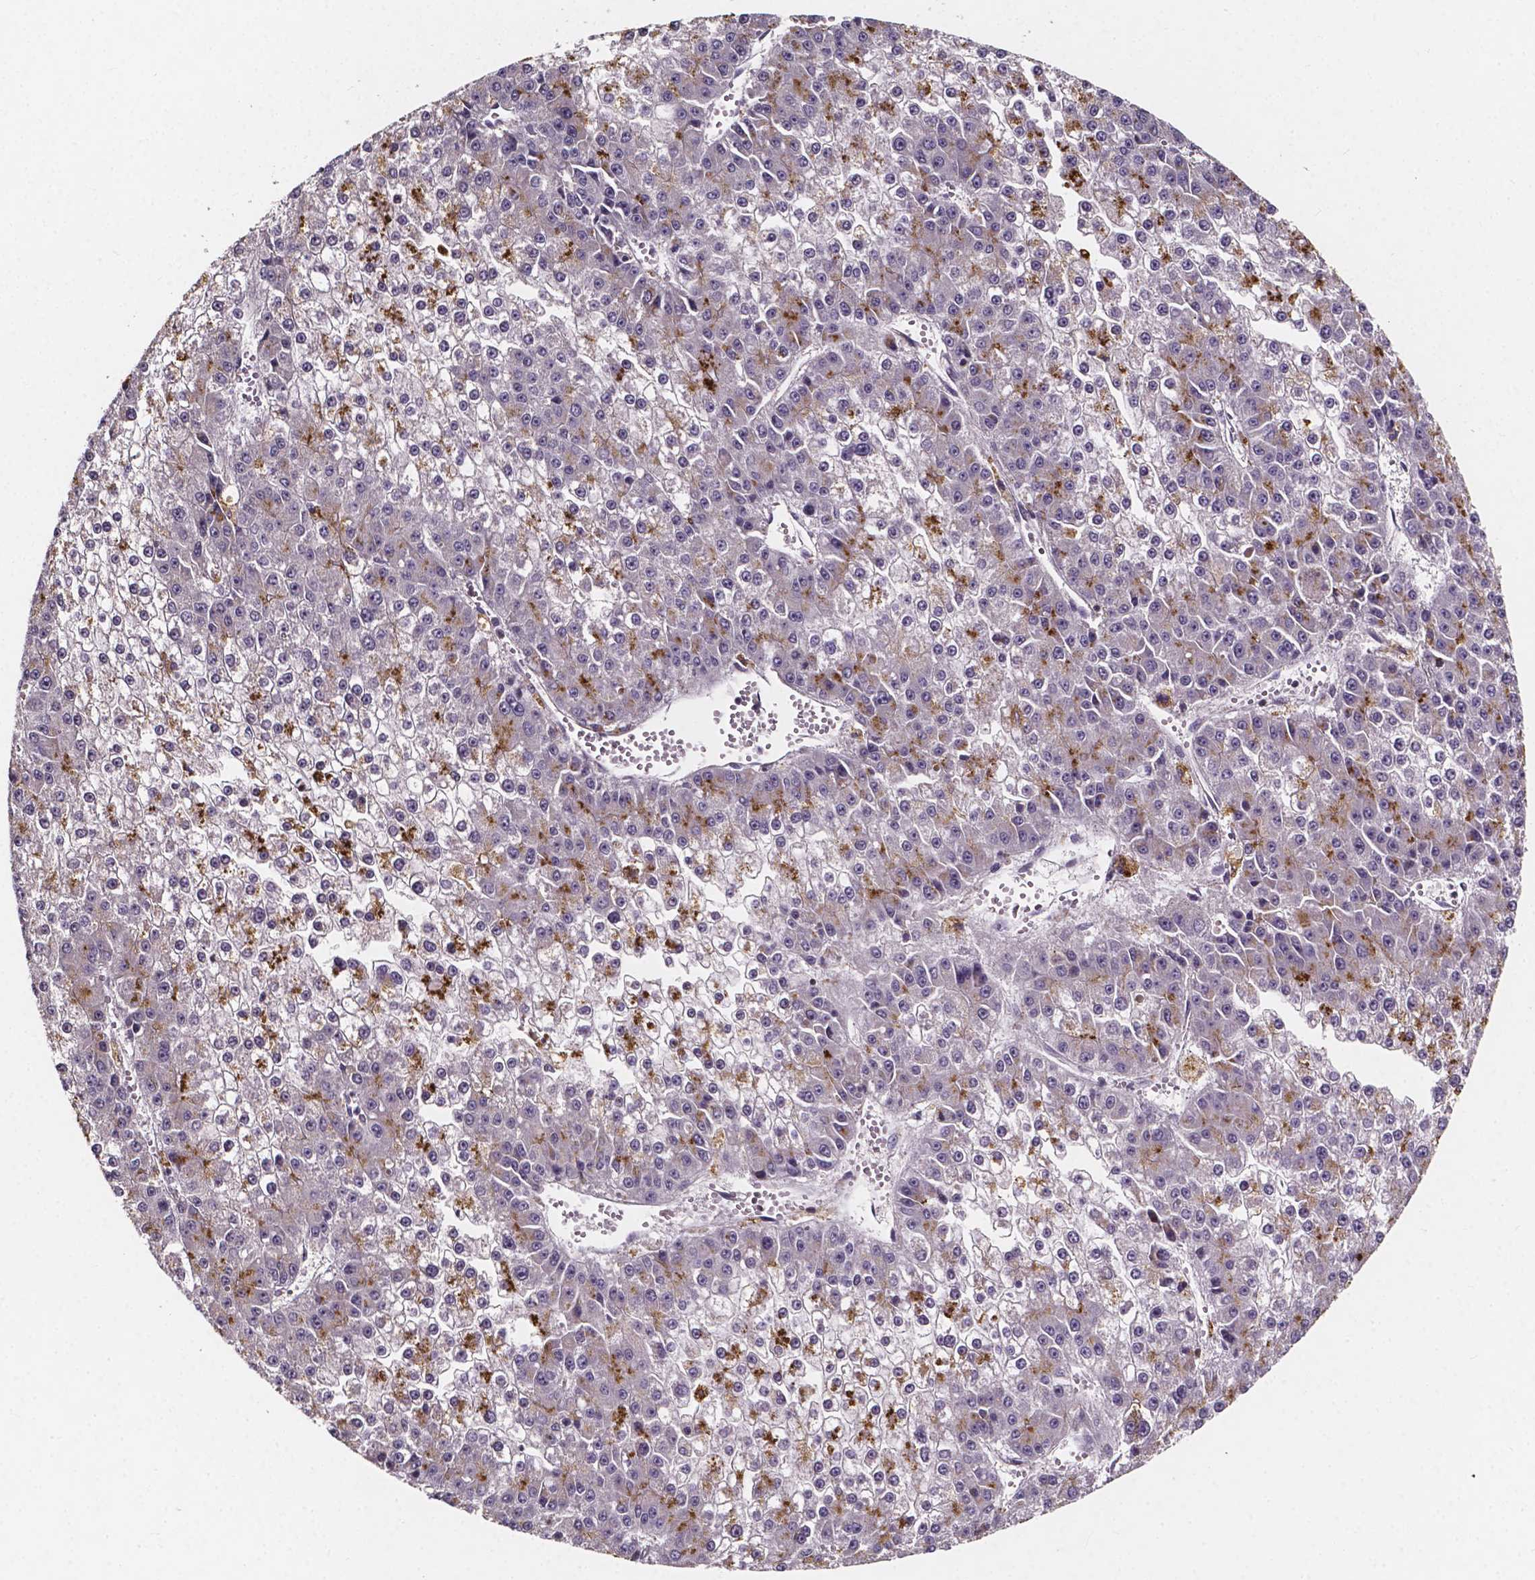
{"staining": {"intensity": "moderate", "quantity": "25%-75%", "location": "cytoplasmic/membranous"}, "tissue": "liver cancer", "cell_type": "Tumor cells", "image_type": "cancer", "snomed": [{"axis": "morphology", "description": "Carcinoma, Hepatocellular, NOS"}, {"axis": "topography", "description": "Liver"}], "caption": "Liver hepatocellular carcinoma stained for a protein (brown) demonstrates moderate cytoplasmic/membranous positive staining in approximately 25%-75% of tumor cells.", "gene": "THEMIS", "patient": {"sex": "female", "age": 73}}